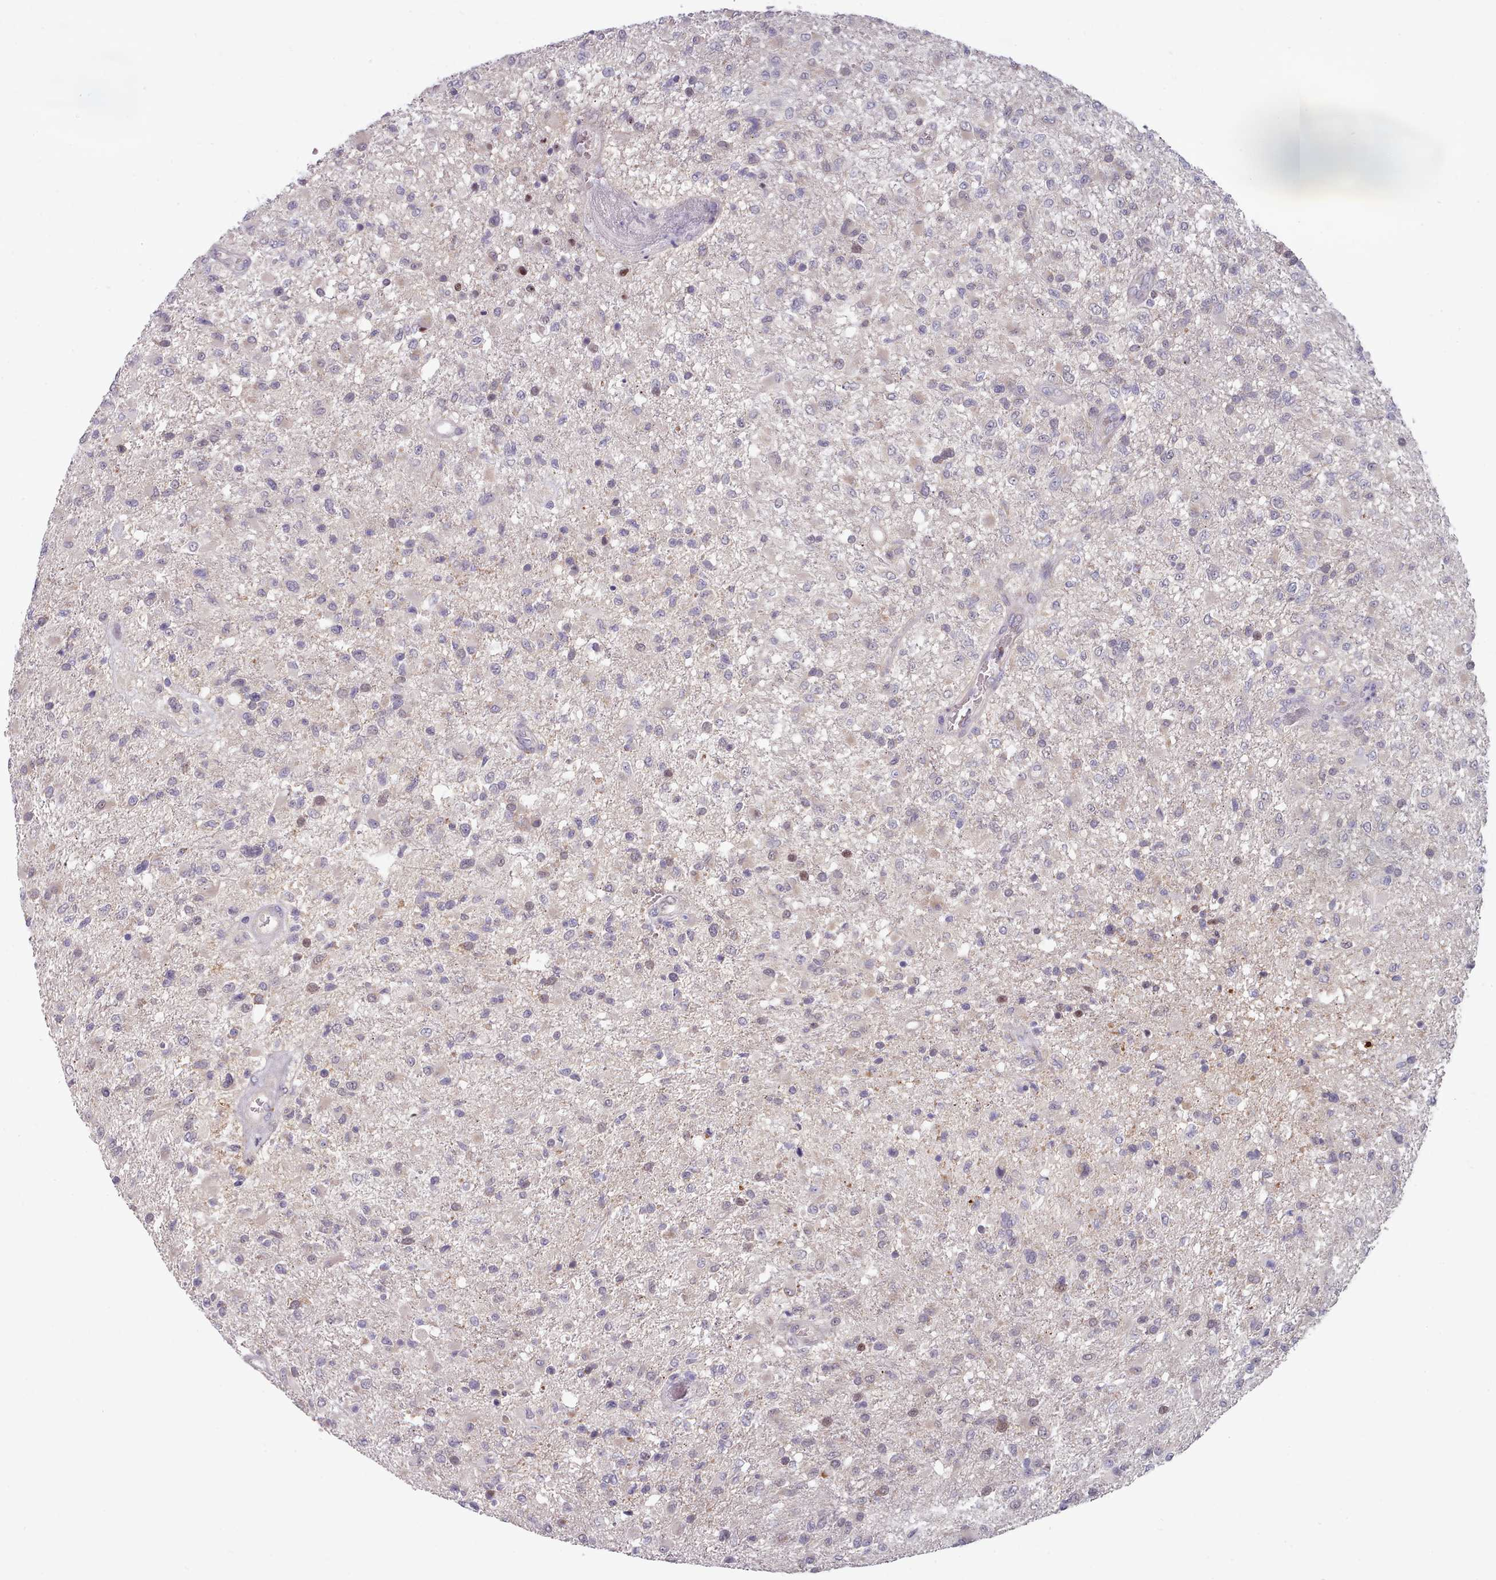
{"staining": {"intensity": "negative", "quantity": "none", "location": "none"}, "tissue": "glioma", "cell_type": "Tumor cells", "image_type": "cancer", "snomed": [{"axis": "morphology", "description": "Glioma, malignant, High grade"}, {"axis": "topography", "description": "Brain"}], "caption": "The immunohistochemistry (IHC) image has no significant expression in tumor cells of high-grade glioma (malignant) tissue.", "gene": "CLNS1A", "patient": {"sex": "female", "age": 74}}